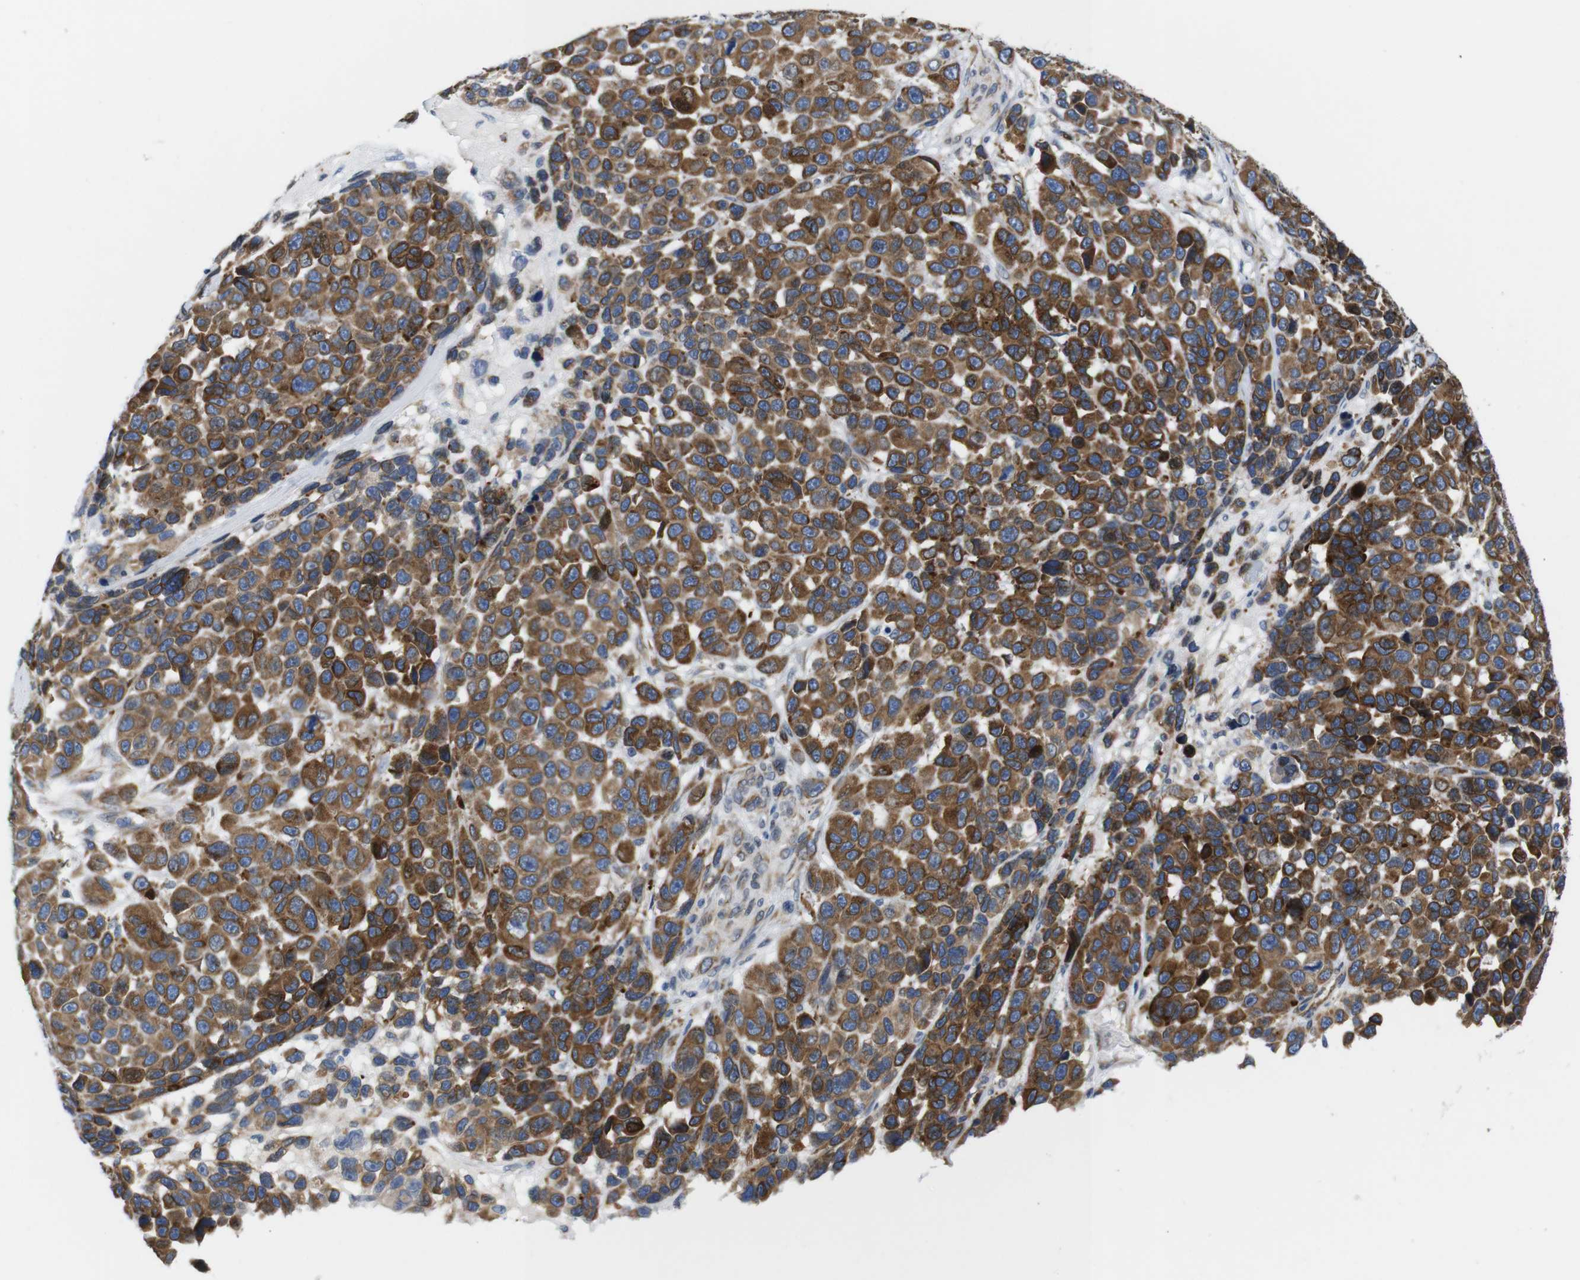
{"staining": {"intensity": "strong", "quantity": ">75%", "location": "cytoplasmic/membranous"}, "tissue": "melanoma", "cell_type": "Tumor cells", "image_type": "cancer", "snomed": [{"axis": "morphology", "description": "Malignant melanoma, NOS"}, {"axis": "topography", "description": "Skin"}], "caption": "Human melanoma stained with a protein marker displays strong staining in tumor cells.", "gene": "HACD3", "patient": {"sex": "male", "age": 53}}